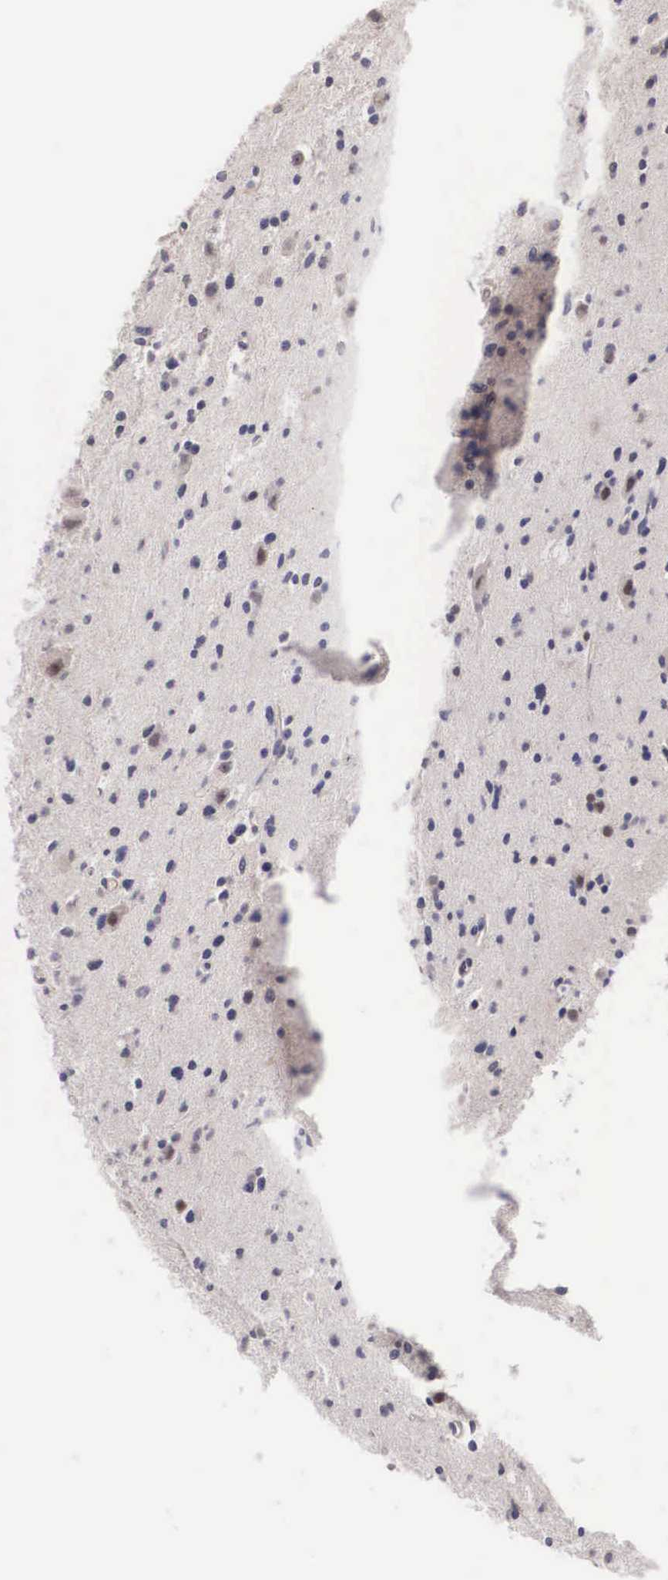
{"staining": {"intensity": "negative", "quantity": "none", "location": "none"}, "tissue": "glioma", "cell_type": "Tumor cells", "image_type": "cancer", "snomed": [{"axis": "morphology", "description": "Glioma, malignant, Low grade"}, {"axis": "topography", "description": "Brain"}], "caption": "DAB (3,3'-diaminobenzidine) immunohistochemical staining of glioma reveals no significant expression in tumor cells.", "gene": "ENOX2", "patient": {"sex": "female", "age": 46}}